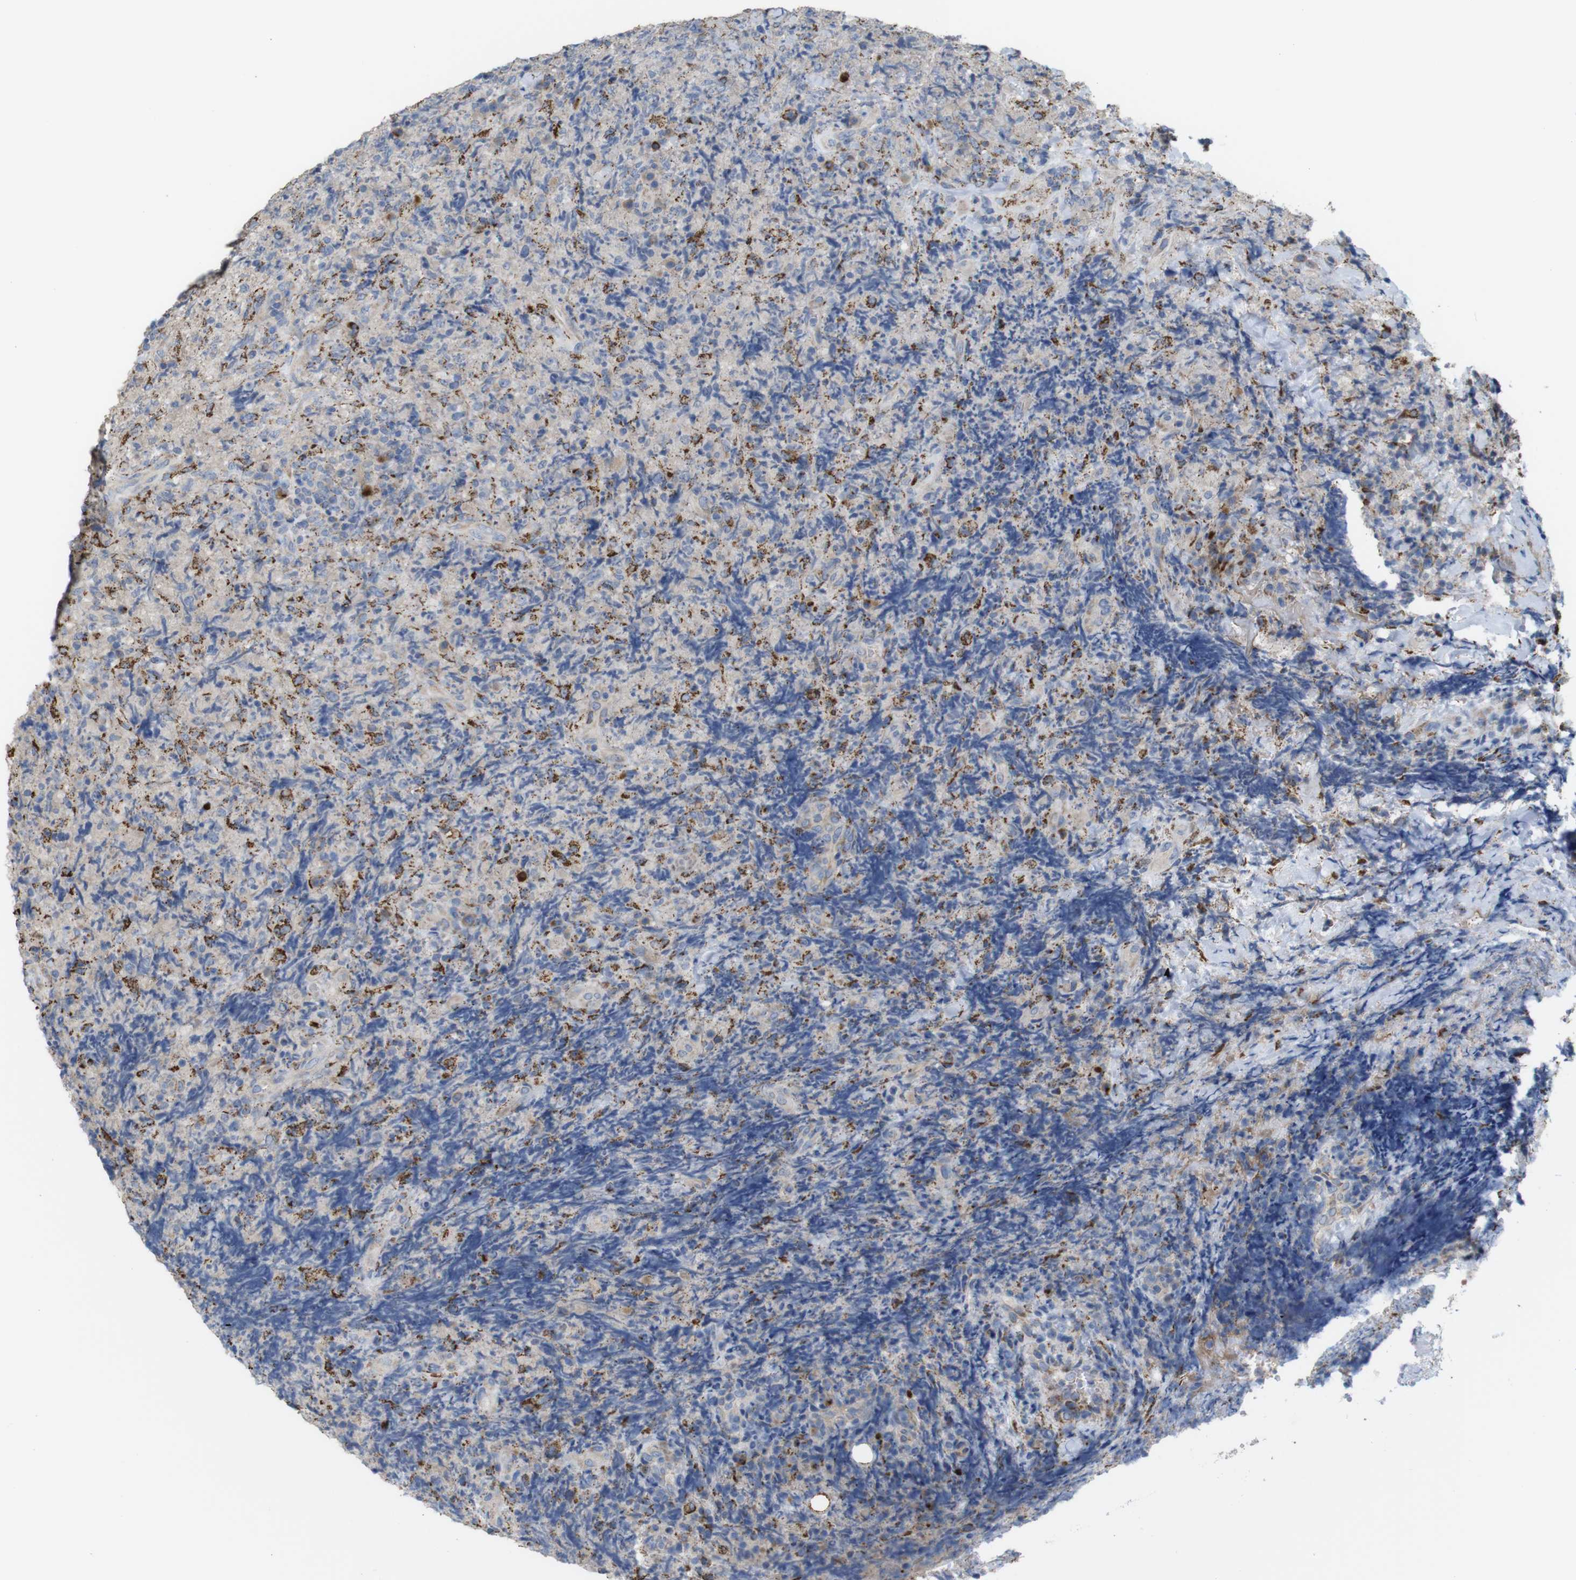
{"staining": {"intensity": "negative", "quantity": "none", "location": "none"}, "tissue": "lymphoma", "cell_type": "Tumor cells", "image_type": "cancer", "snomed": [{"axis": "morphology", "description": "Malignant lymphoma, non-Hodgkin's type, High grade"}, {"axis": "topography", "description": "Tonsil"}], "caption": "The micrograph reveals no significant staining in tumor cells of malignant lymphoma, non-Hodgkin's type (high-grade). (DAB immunohistochemistry (IHC), high magnification).", "gene": "PTPRR", "patient": {"sex": "female", "age": 36}}